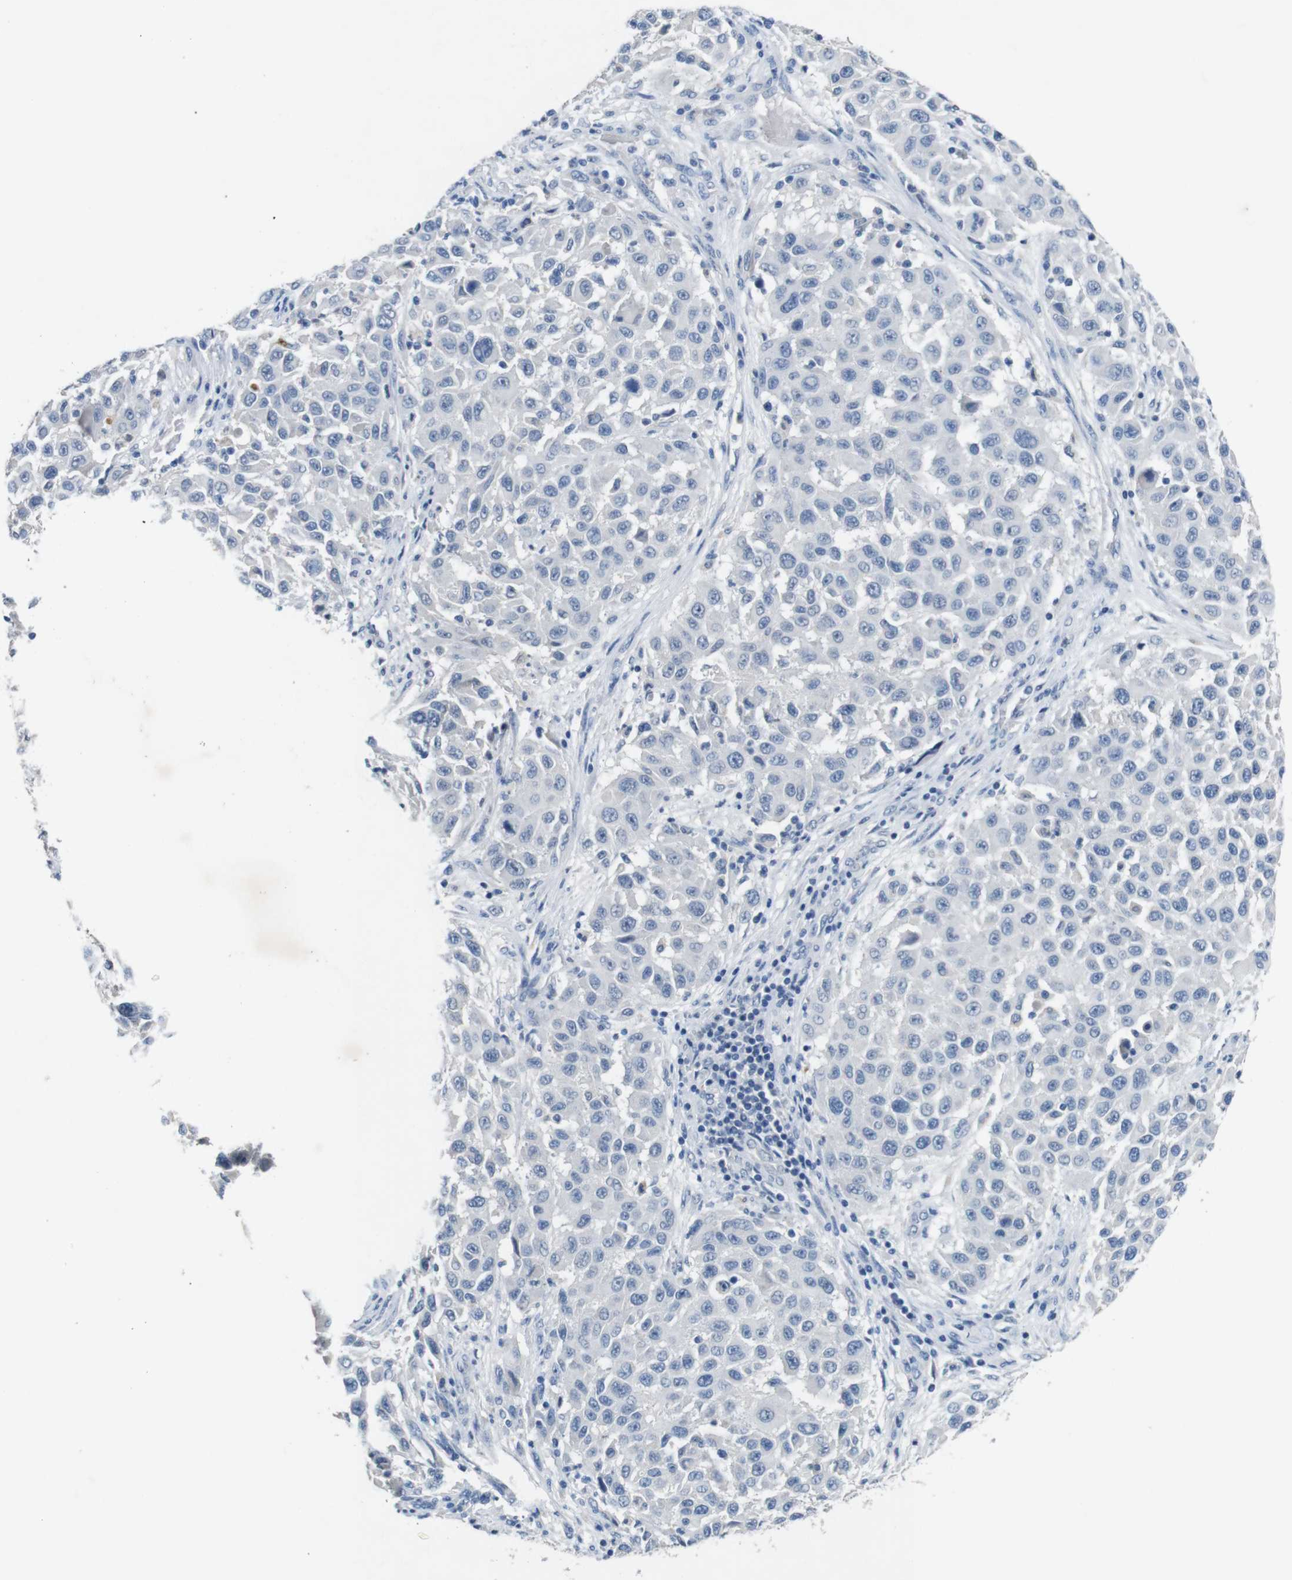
{"staining": {"intensity": "negative", "quantity": "none", "location": "none"}, "tissue": "melanoma", "cell_type": "Tumor cells", "image_type": "cancer", "snomed": [{"axis": "morphology", "description": "Malignant melanoma, Metastatic site"}, {"axis": "topography", "description": "Lymph node"}], "caption": "High magnification brightfield microscopy of malignant melanoma (metastatic site) stained with DAB (brown) and counterstained with hematoxylin (blue): tumor cells show no significant positivity.", "gene": "SLC2A8", "patient": {"sex": "male", "age": 61}}